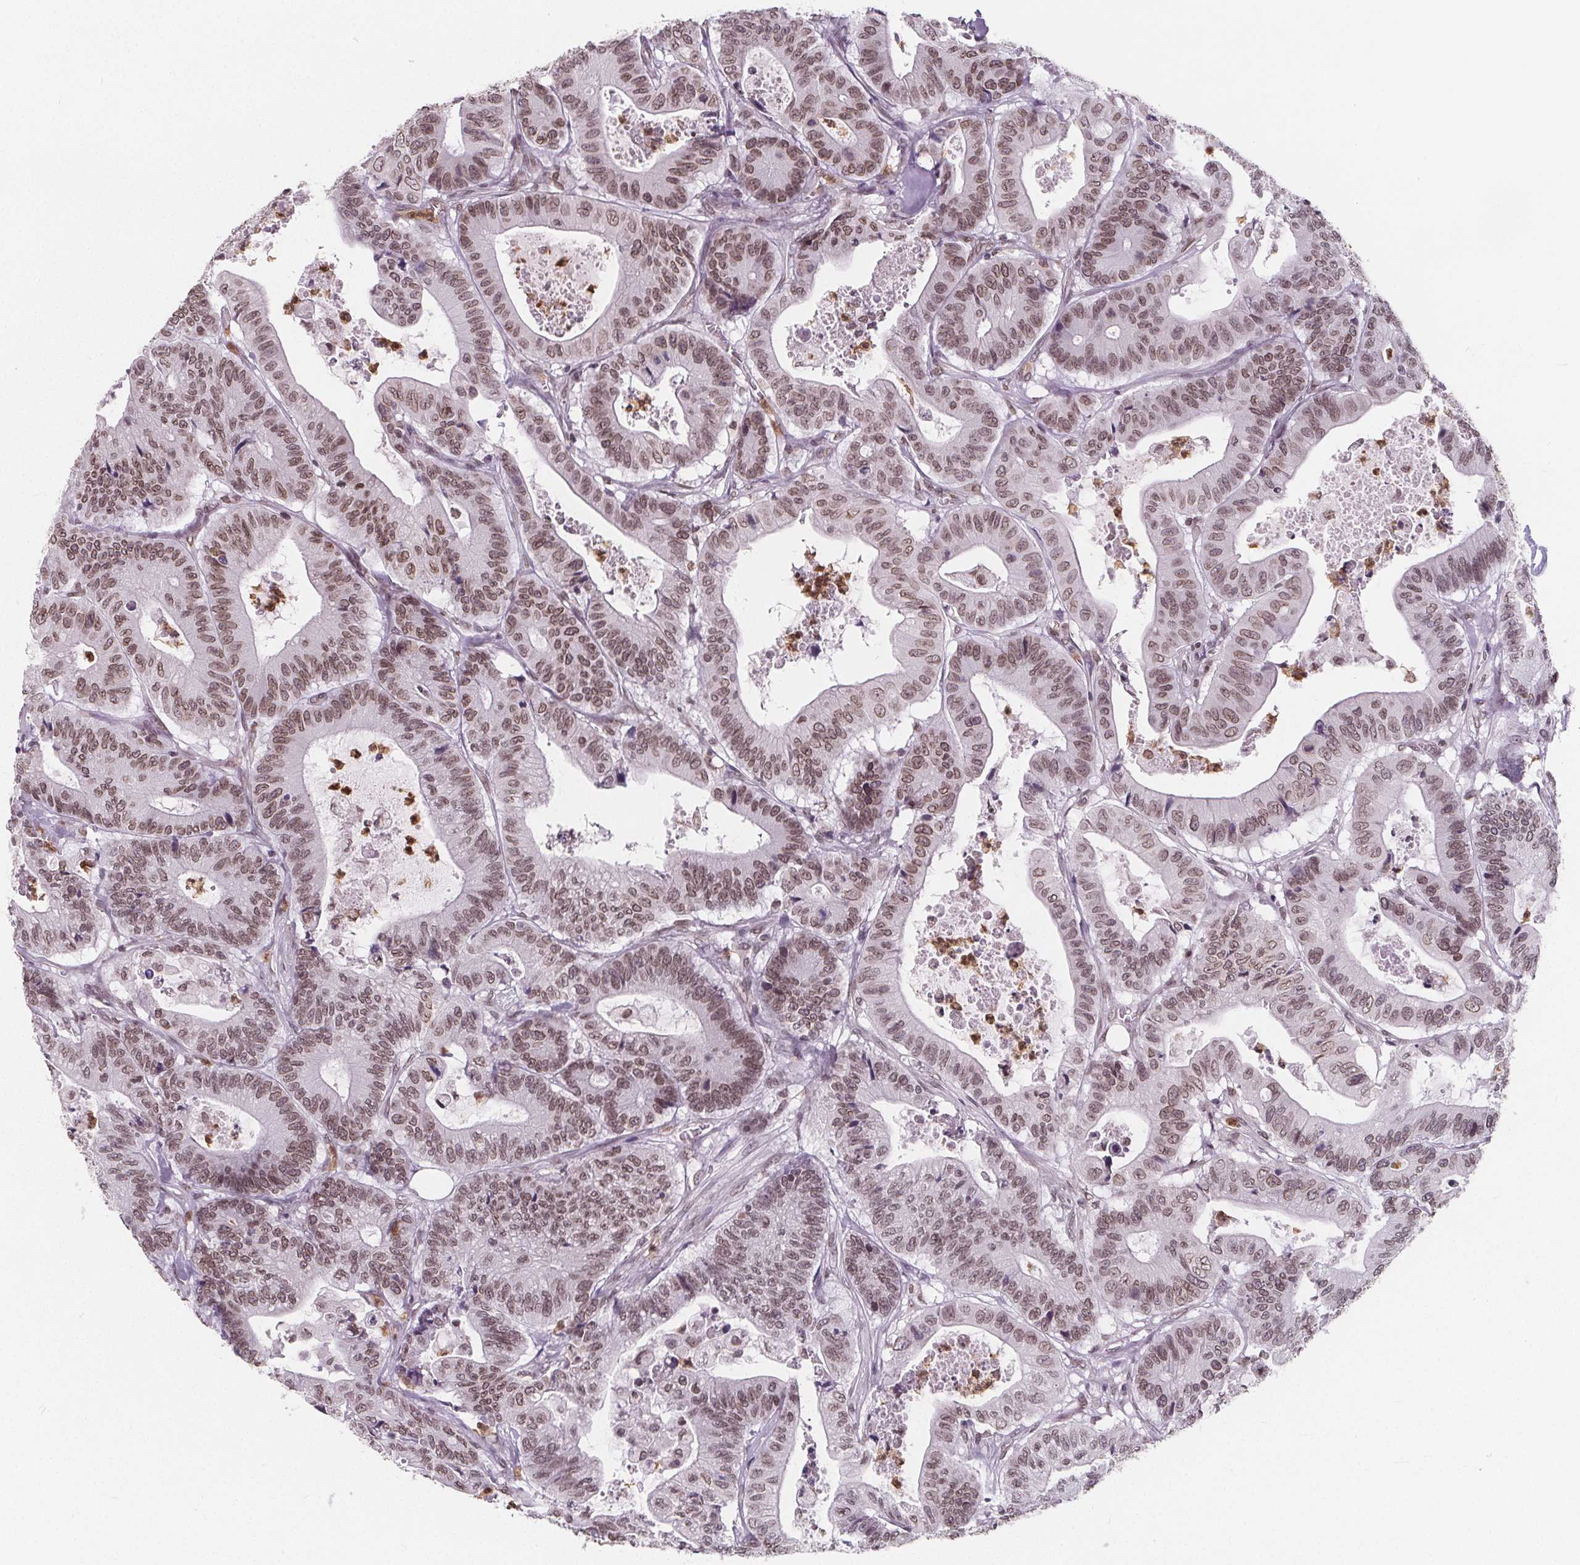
{"staining": {"intensity": "moderate", "quantity": ">75%", "location": "cytoplasmic/membranous,nuclear"}, "tissue": "colorectal cancer", "cell_type": "Tumor cells", "image_type": "cancer", "snomed": [{"axis": "morphology", "description": "Adenocarcinoma, NOS"}, {"axis": "topography", "description": "Colon"}], "caption": "Human colorectal cancer stained for a protein (brown) displays moderate cytoplasmic/membranous and nuclear positive staining in about >75% of tumor cells.", "gene": "TTC39C", "patient": {"sex": "female", "age": 84}}